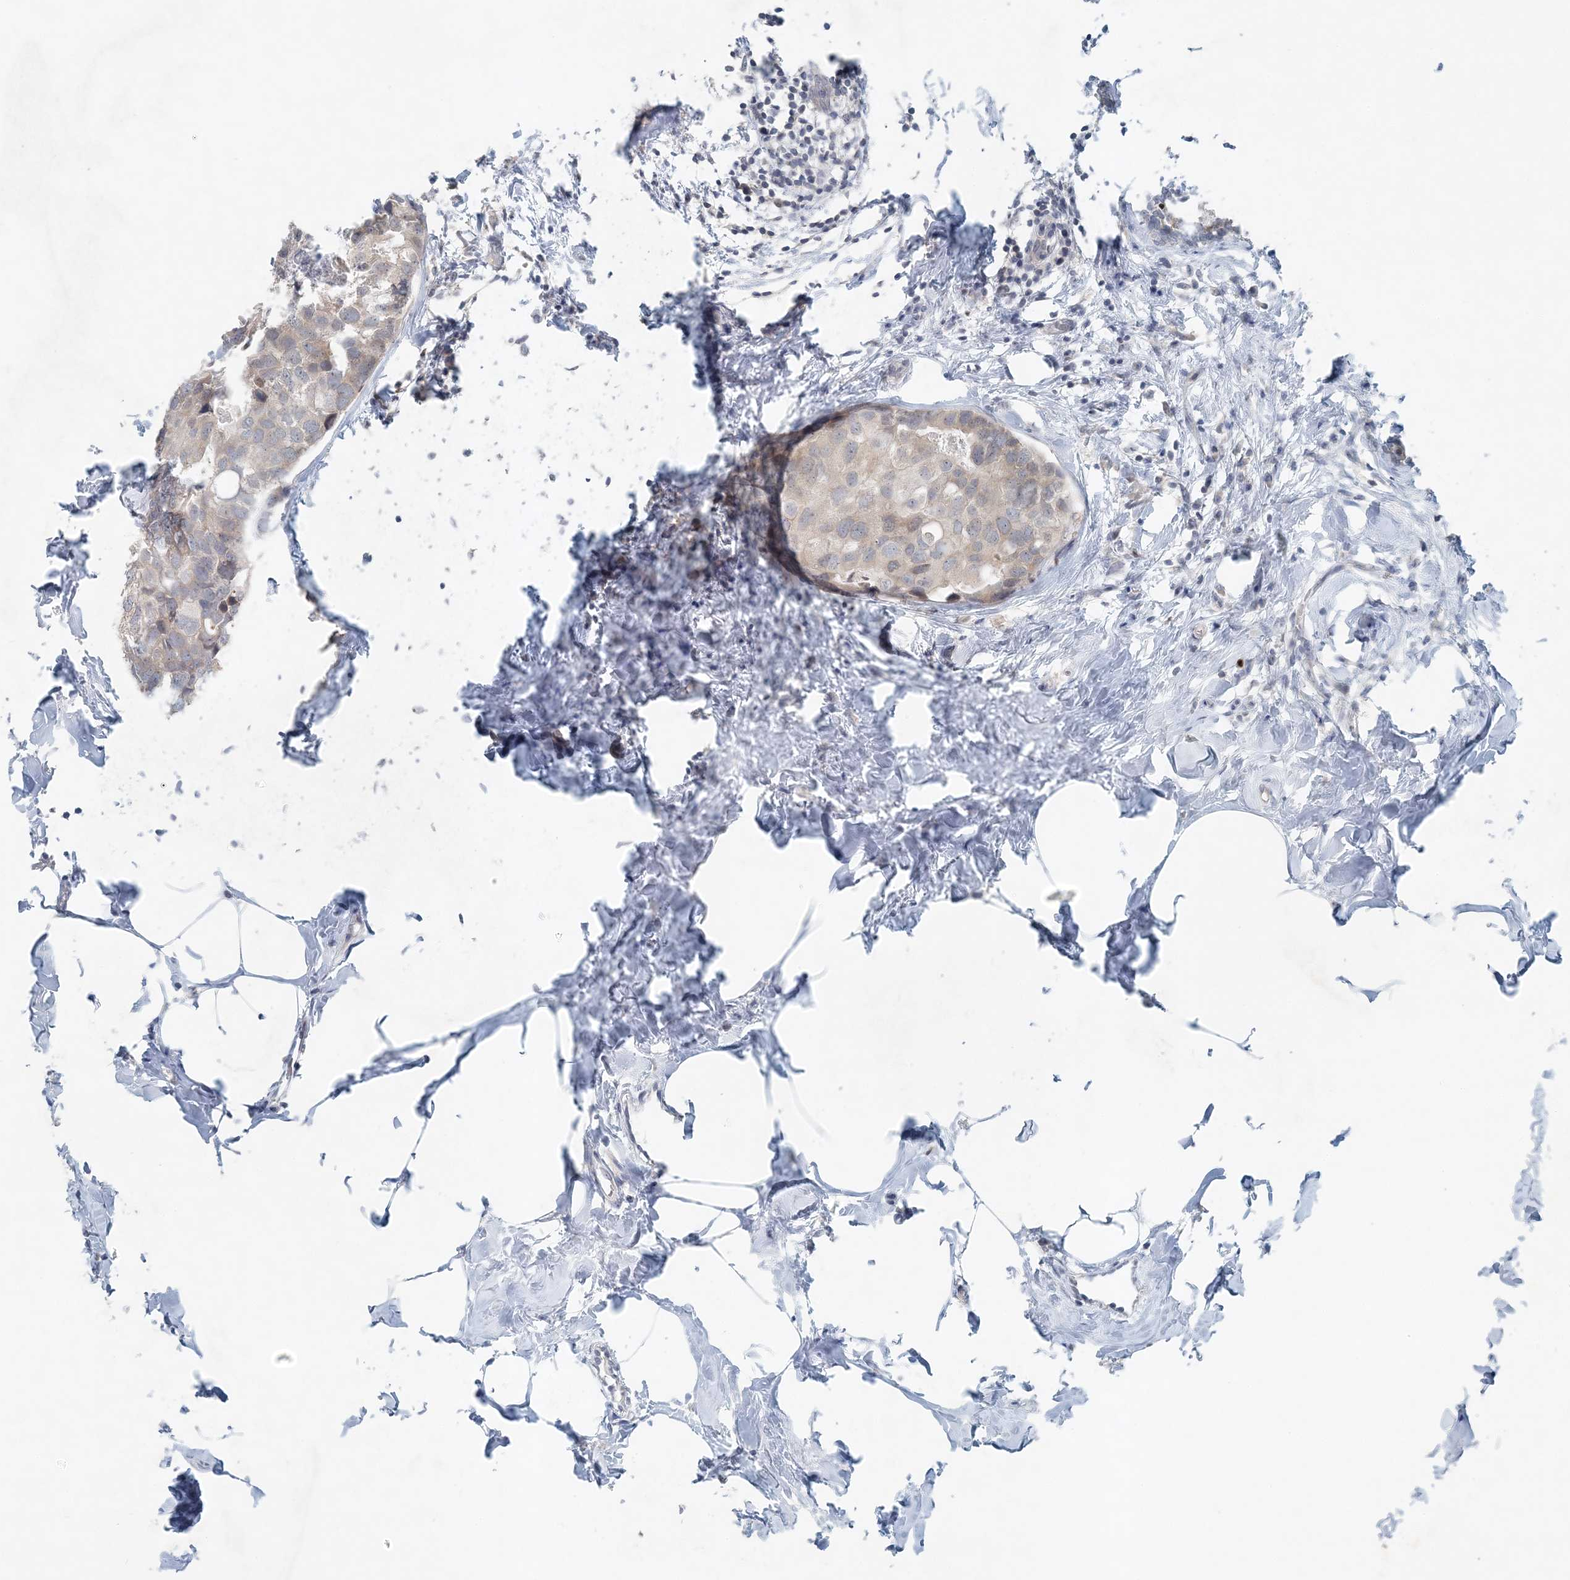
{"staining": {"intensity": "weak", "quantity": "<25%", "location": "cytoplasmic/membranous"}, "tissue": "breast cancer", "cell_type": "Tumor cells", "image_type": "cancer", "snomed": [{"axis": "morphology", "description": "Normal tissue, NOS"}, {"axis": "morphology", "description": "Duct carcinoma"}, {"axis": "topography", "description": "Breast"}], "caption": "Tumor cells are negative for brown protein staining in breast cancer.", "gene": "NUP54", "patient": {"sex": "female", "age": 50}}